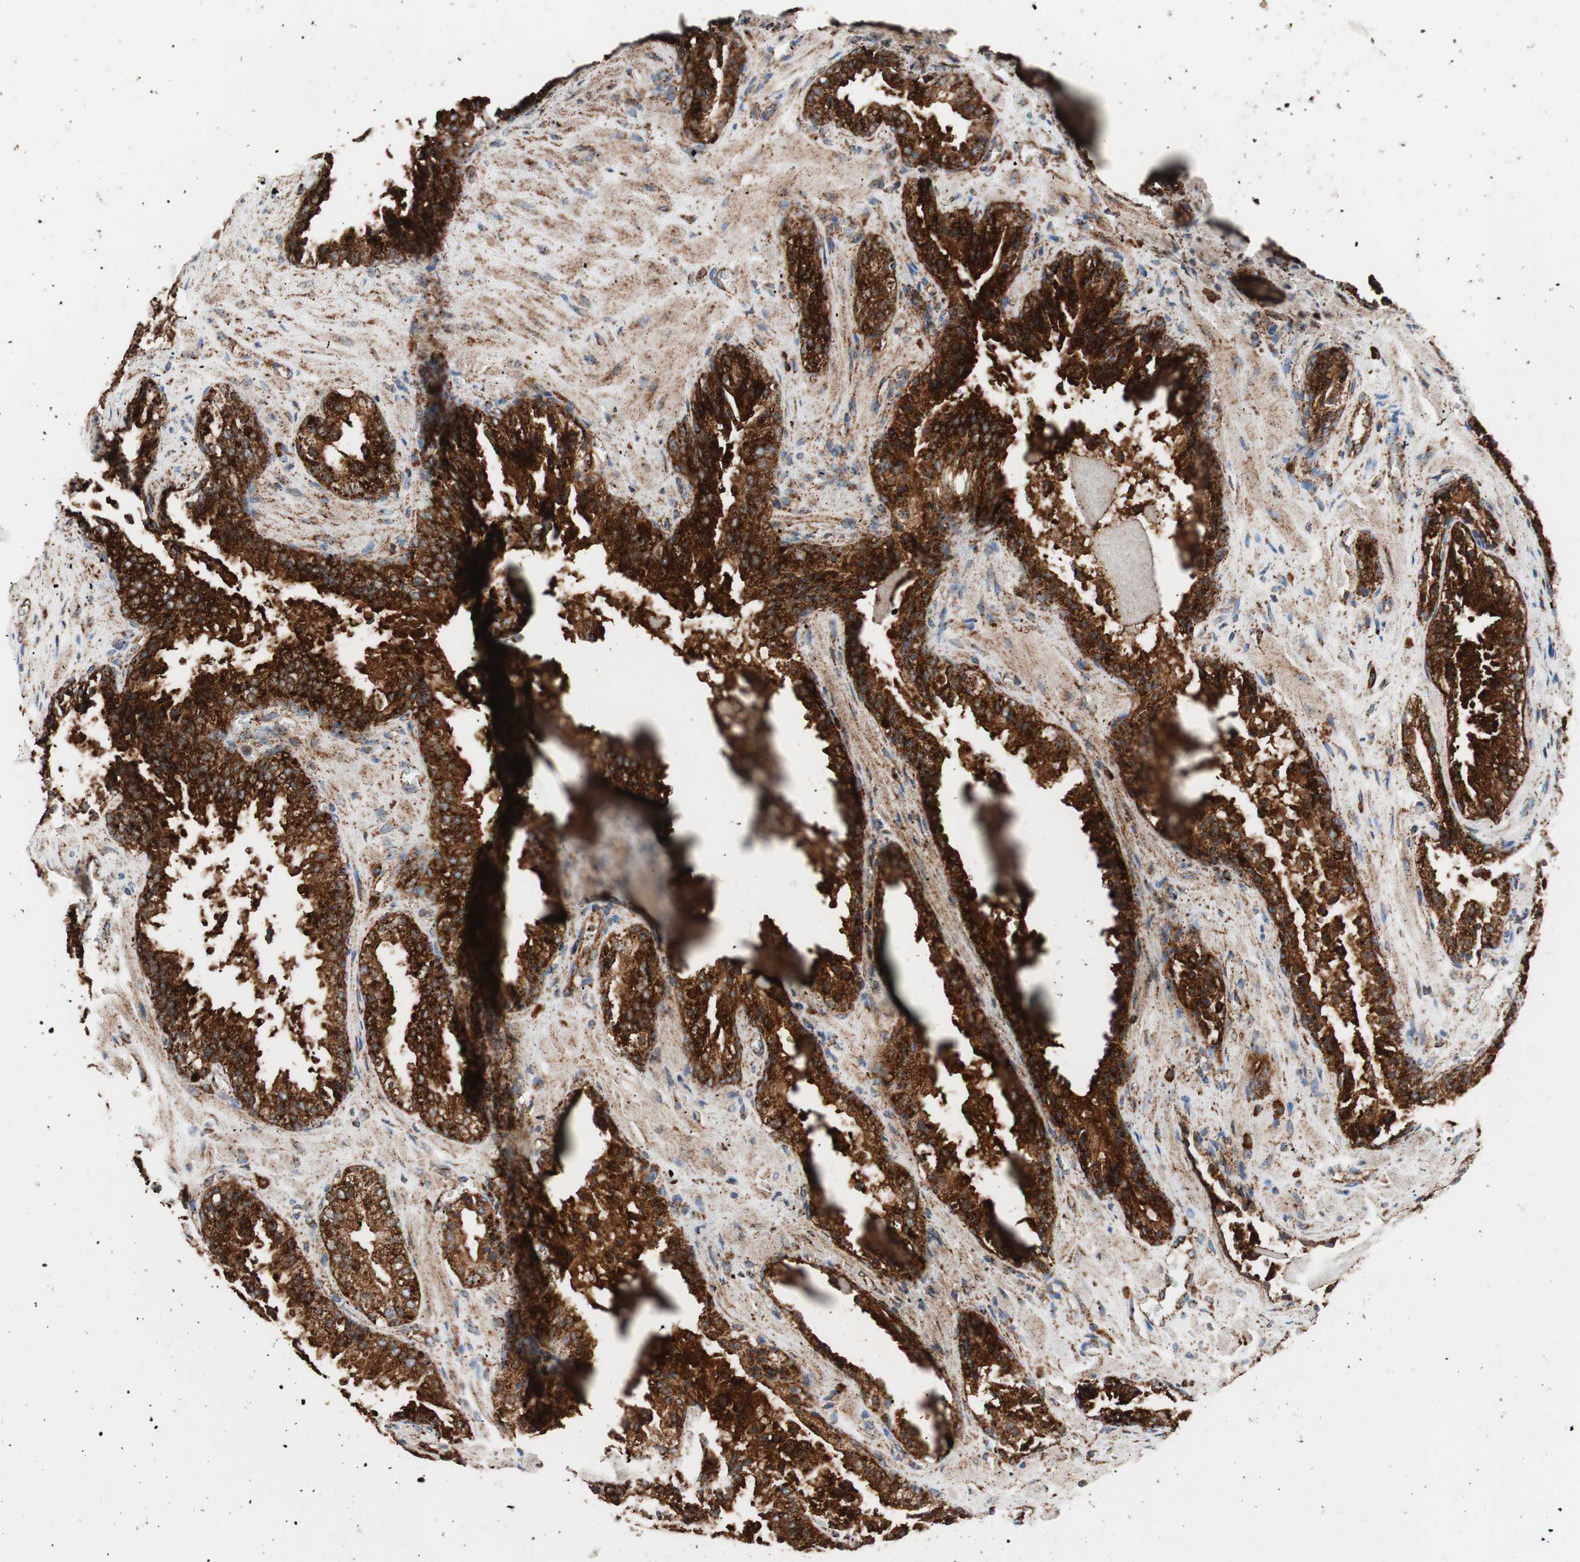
{"staining": {"intensity": "strong", "quantity": ">75%", "location": "cytoplasmic/membranous"}, "tissue": "prostate cancer", "cell_type": "Tumor cells", "image_type": "cancer", "snomed": [{"axis": "morphology", "description": "Adenocarcinoma, High grade"}, {"axis": "topography", "description": "Prostate"}], "caption": "DAB immunohistochemical staining of human prostate high-grade adenocarcinoma demonstrates strong cytoplasmic/membranous protein staining in about >75% of tumor cells.", "gene": "LAMP1", "patient": {"sex": "male", "age": 58}}